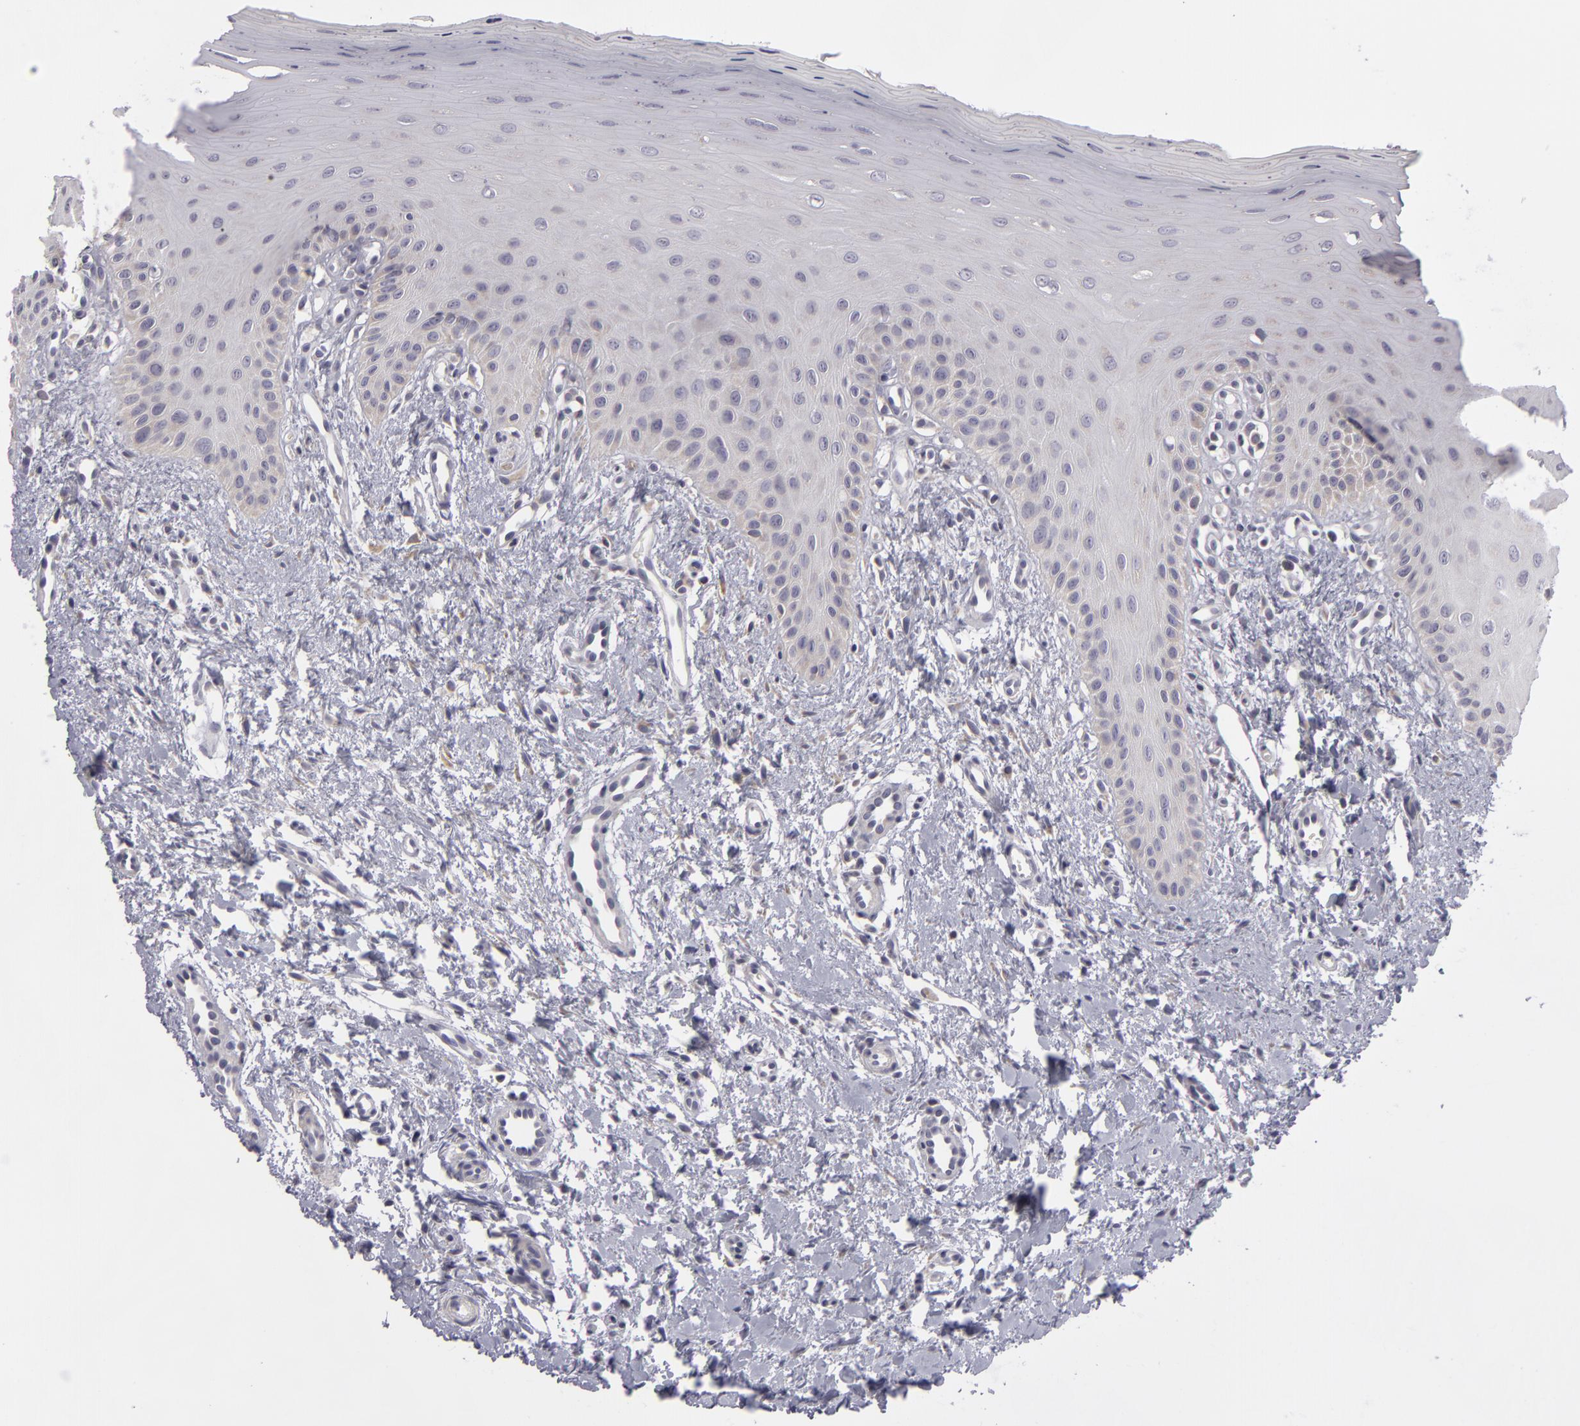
{"staining": {"intensity": "weak", "quantity": "25%-75%", "location": "cytoplasmic/membranous"}, "tissue": "oral mucosa", "cell_type": "Squamous epithelial cells", "image_type": "normal", "snomed": [{"axis": "morphology", "description": "Normal tissue, NOS"}, {"axis": "topography", "description": "Oral tissue"}], "caption": "The photomicrograph reveals staining of unremarkable oral mucosa, revealing weak cytoplasmic/membranous protein positivity (brown color) within squamous epithelial cells.", "gene": "ATP2B3", "patient": {"sex": "female", "age": 23}}